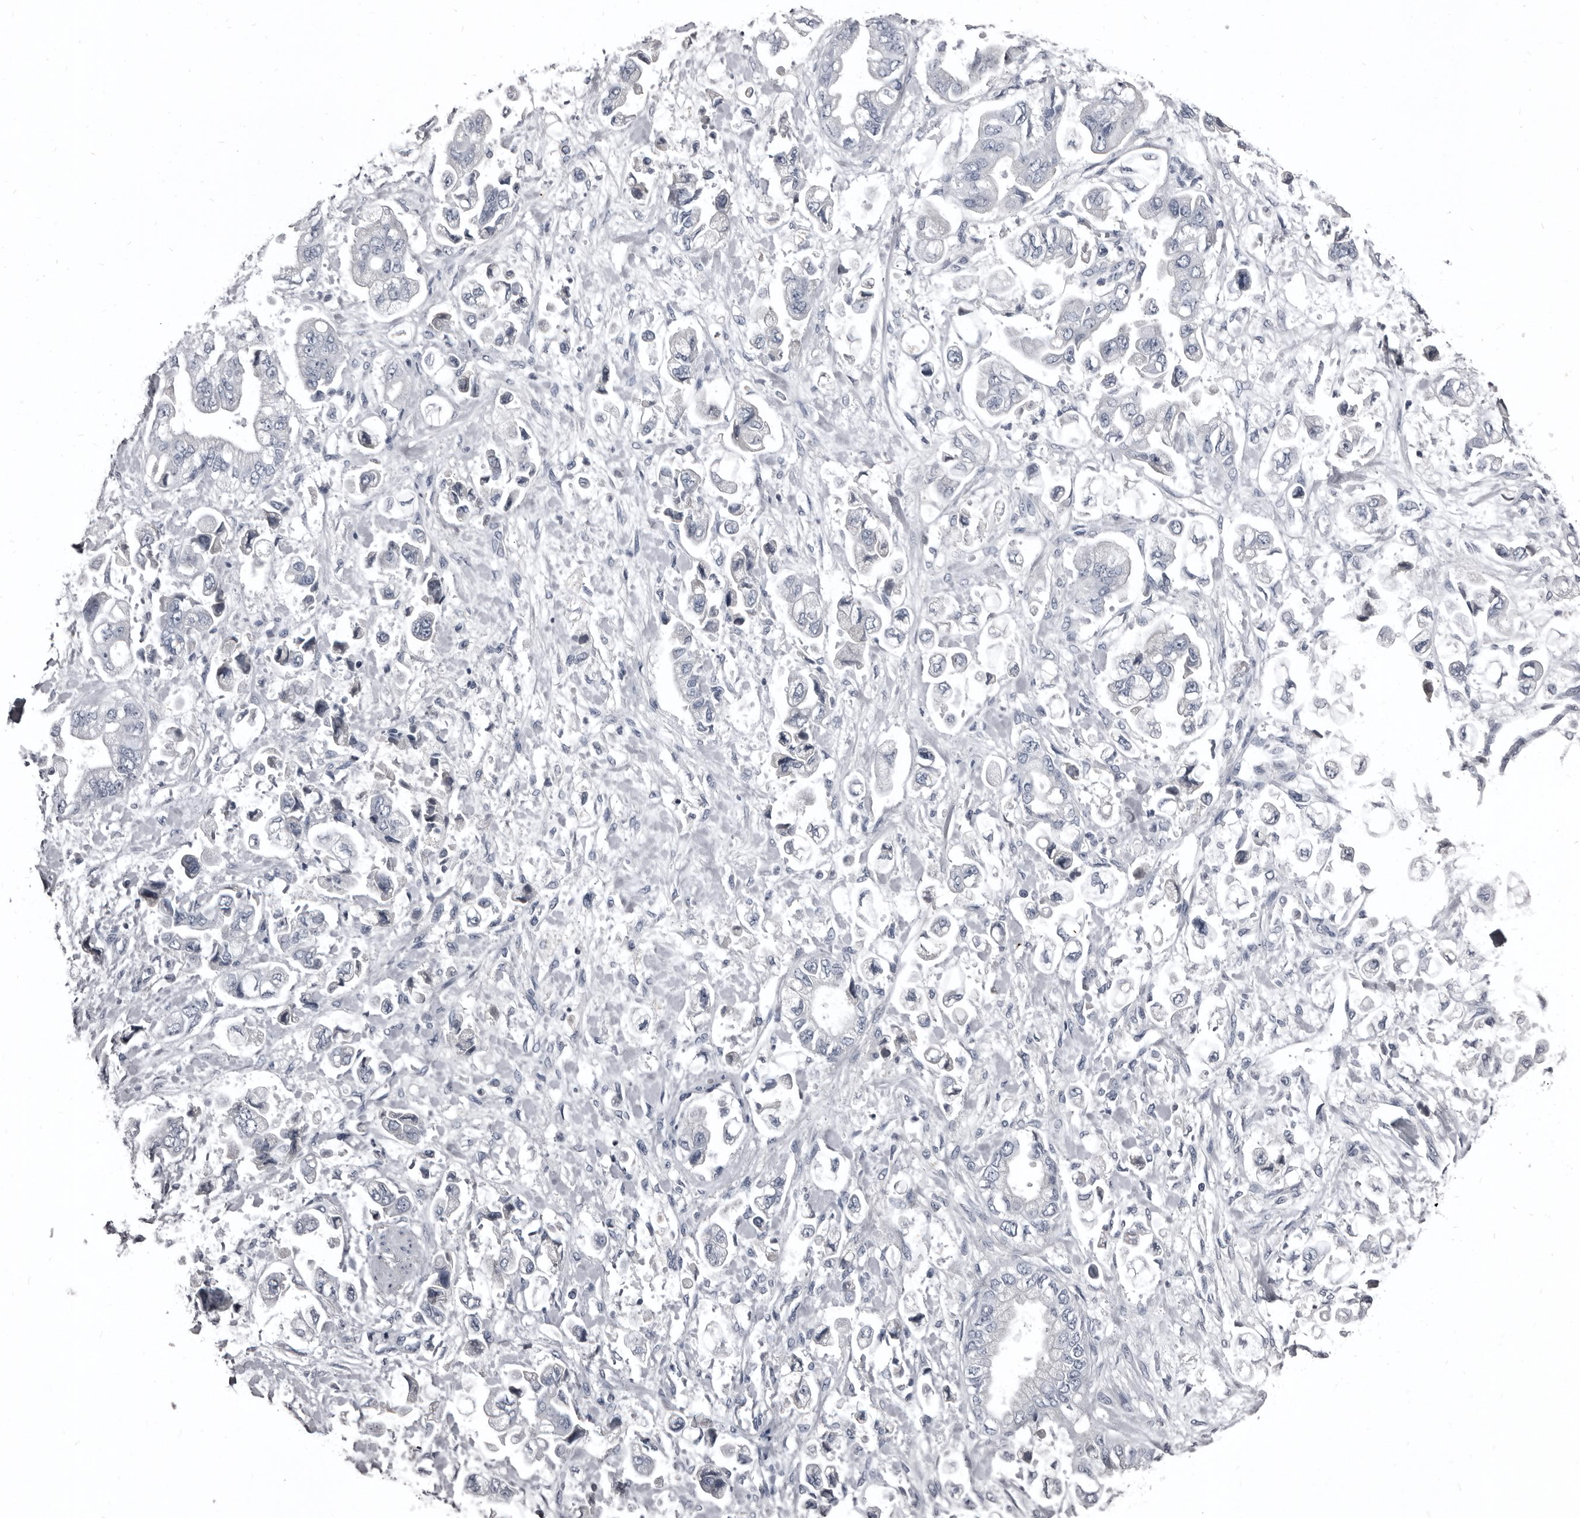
{"staining": {"intensity": "negative", "quantity": "none", "location": "none"}, "tissue": "stomach cancer", "cell_type": "Tumor cells", "image_type": "cancer", "snomed": [{"axis": "morphology", "description": "Normal tissue, NOS"}, {"axis": "morphology", "description": "Adenocarcinoma, NOS"}, {"axis": "topography", "description": "Stomach"}], "caption": "An immunohistochemistry (IHC) histopathology image of stomach cancer is shown. There is no staining in tumor cells of stomach cancer.", "gene": "GREB1", "patient": {"sex": "male", "age": 62}}